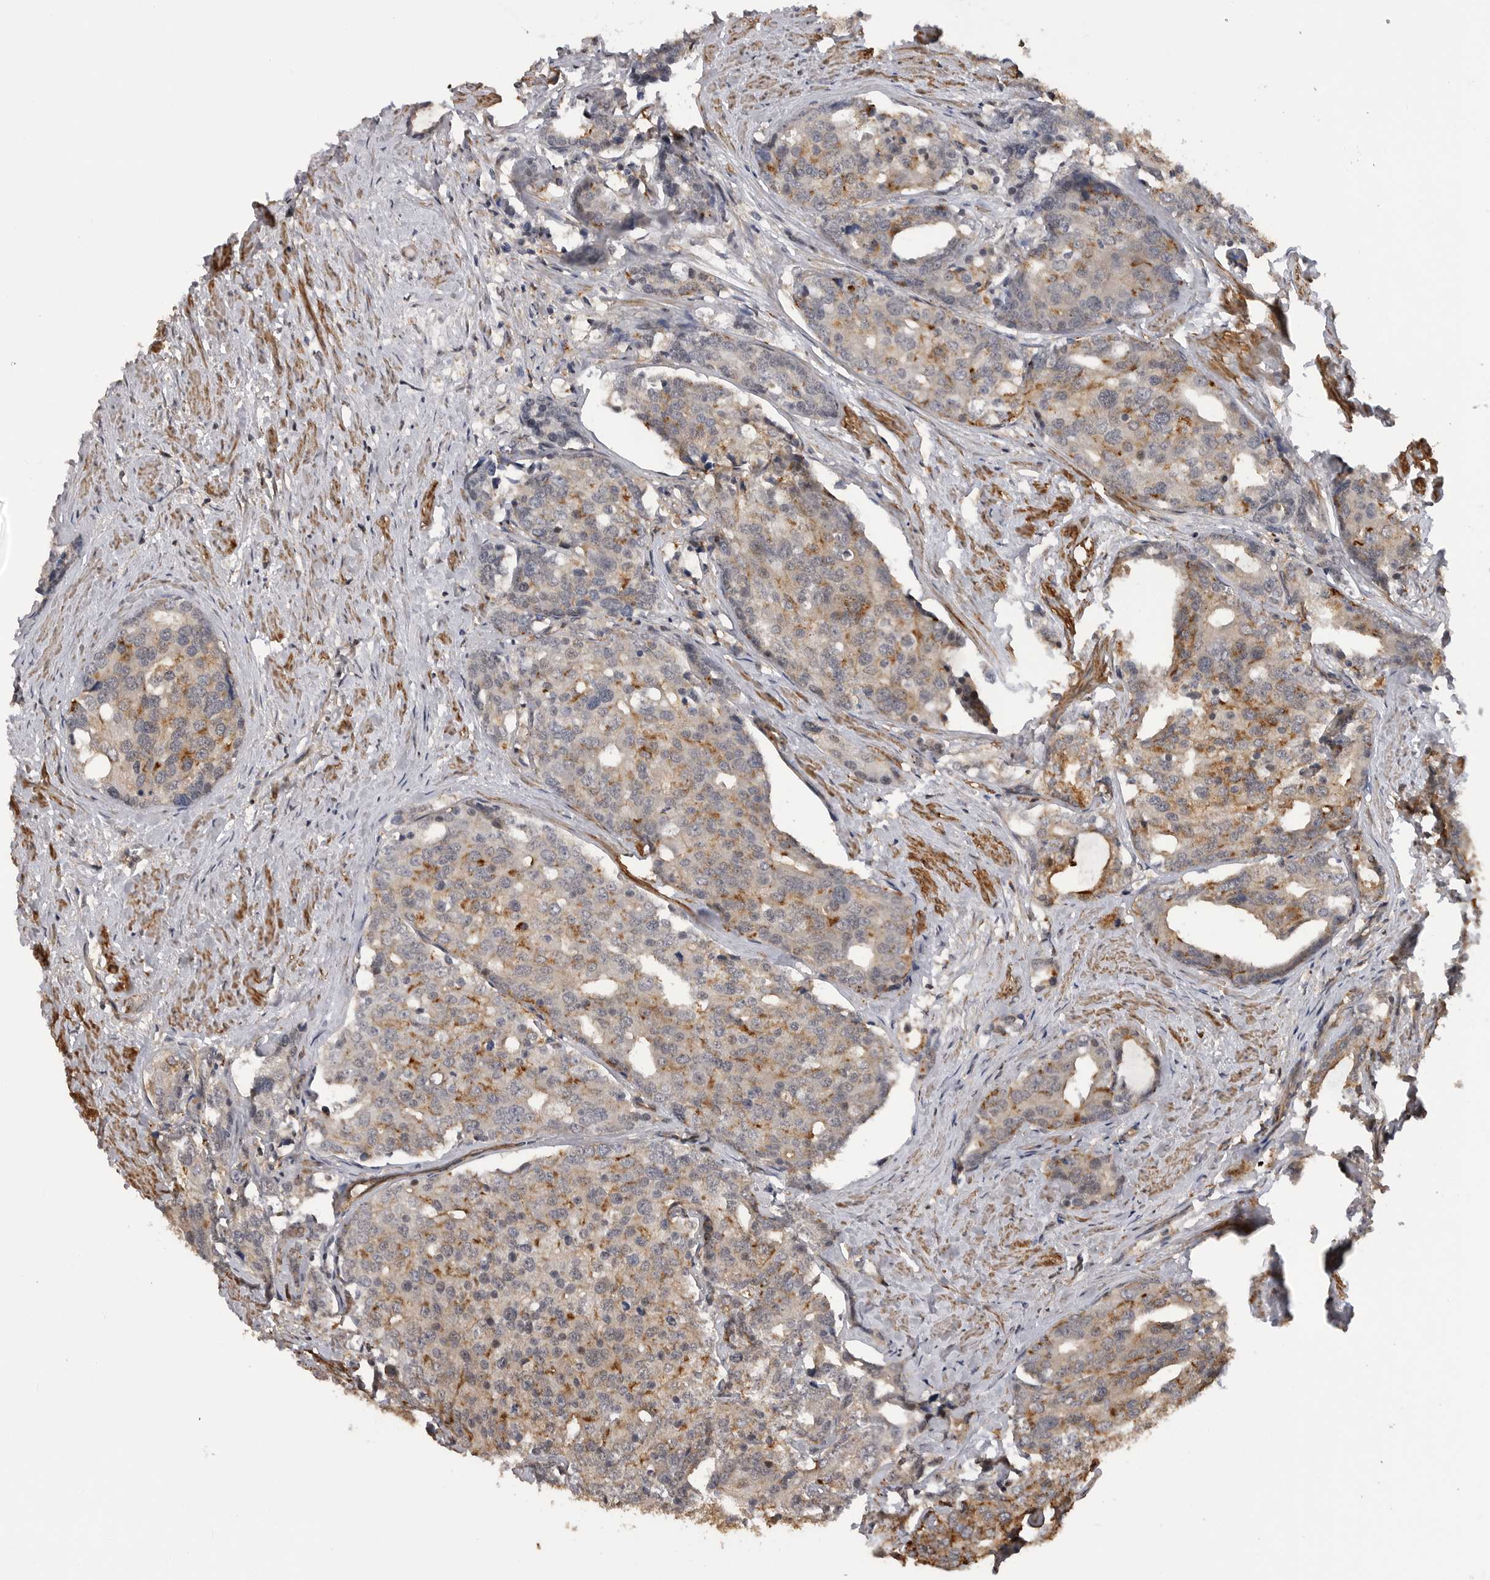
{"staining": {"intensity": "moderate", "quantity": "<25%", "location": "cytoplasmic/membranous"}, "tissue": "prostate cancer", "cell_type": "Tumor cells", "image_type": "cancer", "snomed": [{"axis": "morphology", "description": "Adenocarcinoma, High grade"}, {"axis": "topography", "description": "Prostate"}], "caption": "Moderate cytoplasmic/membranous expression for a protein is appreciated in approximately <25% of tumor cells of prostate adenocarcinoma (high-grade) using immunohistochemistry (IHC).", "gene": "TRIM56", "patient": {"sex": "male", "age": 50}}